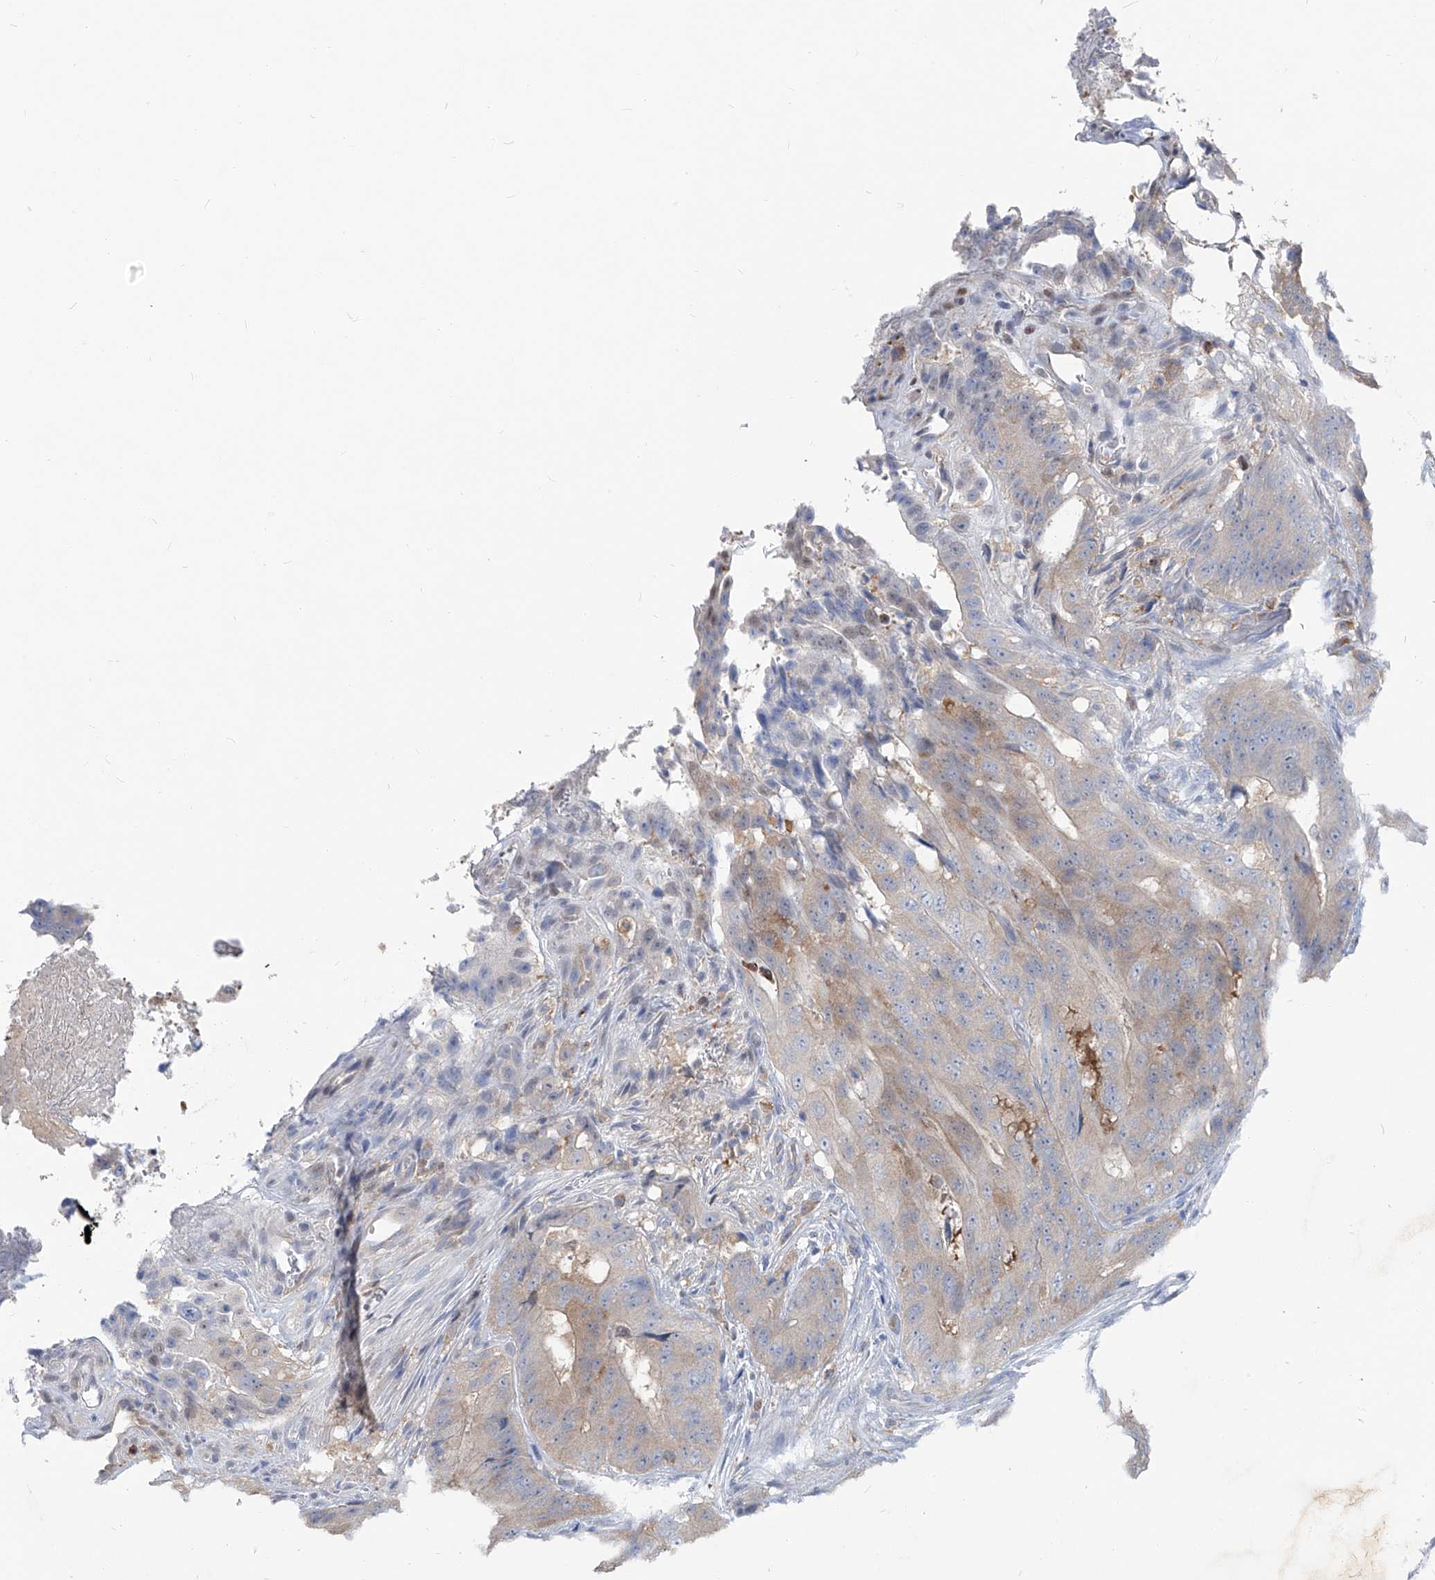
{"staining": {"intensity": "weak", "quantity": "25%-75%", "location": "cytoplasmic/membranous"}, "tissue": "colorectal cancer", "cell_type": "Tumor cells", "image_type": "cancer", "snomed": [{"axis": "morphology", "description": "Adenocarcinoma, NOS"}, {"axis": "topography", "description": "Colon"}], "caption": "Tumor cells reveal low levels of weak cytoplasmic/membranous staining in approximately 25%-75% of cells in human colorectal cancer (adenocarcinoma). (DAB (3,3'-diaminobenzidine) IHC, brown staining for protein, blue staining for nuclei).", "gene": "UFL1", "patient": {"sex": "male", "age": 83}}